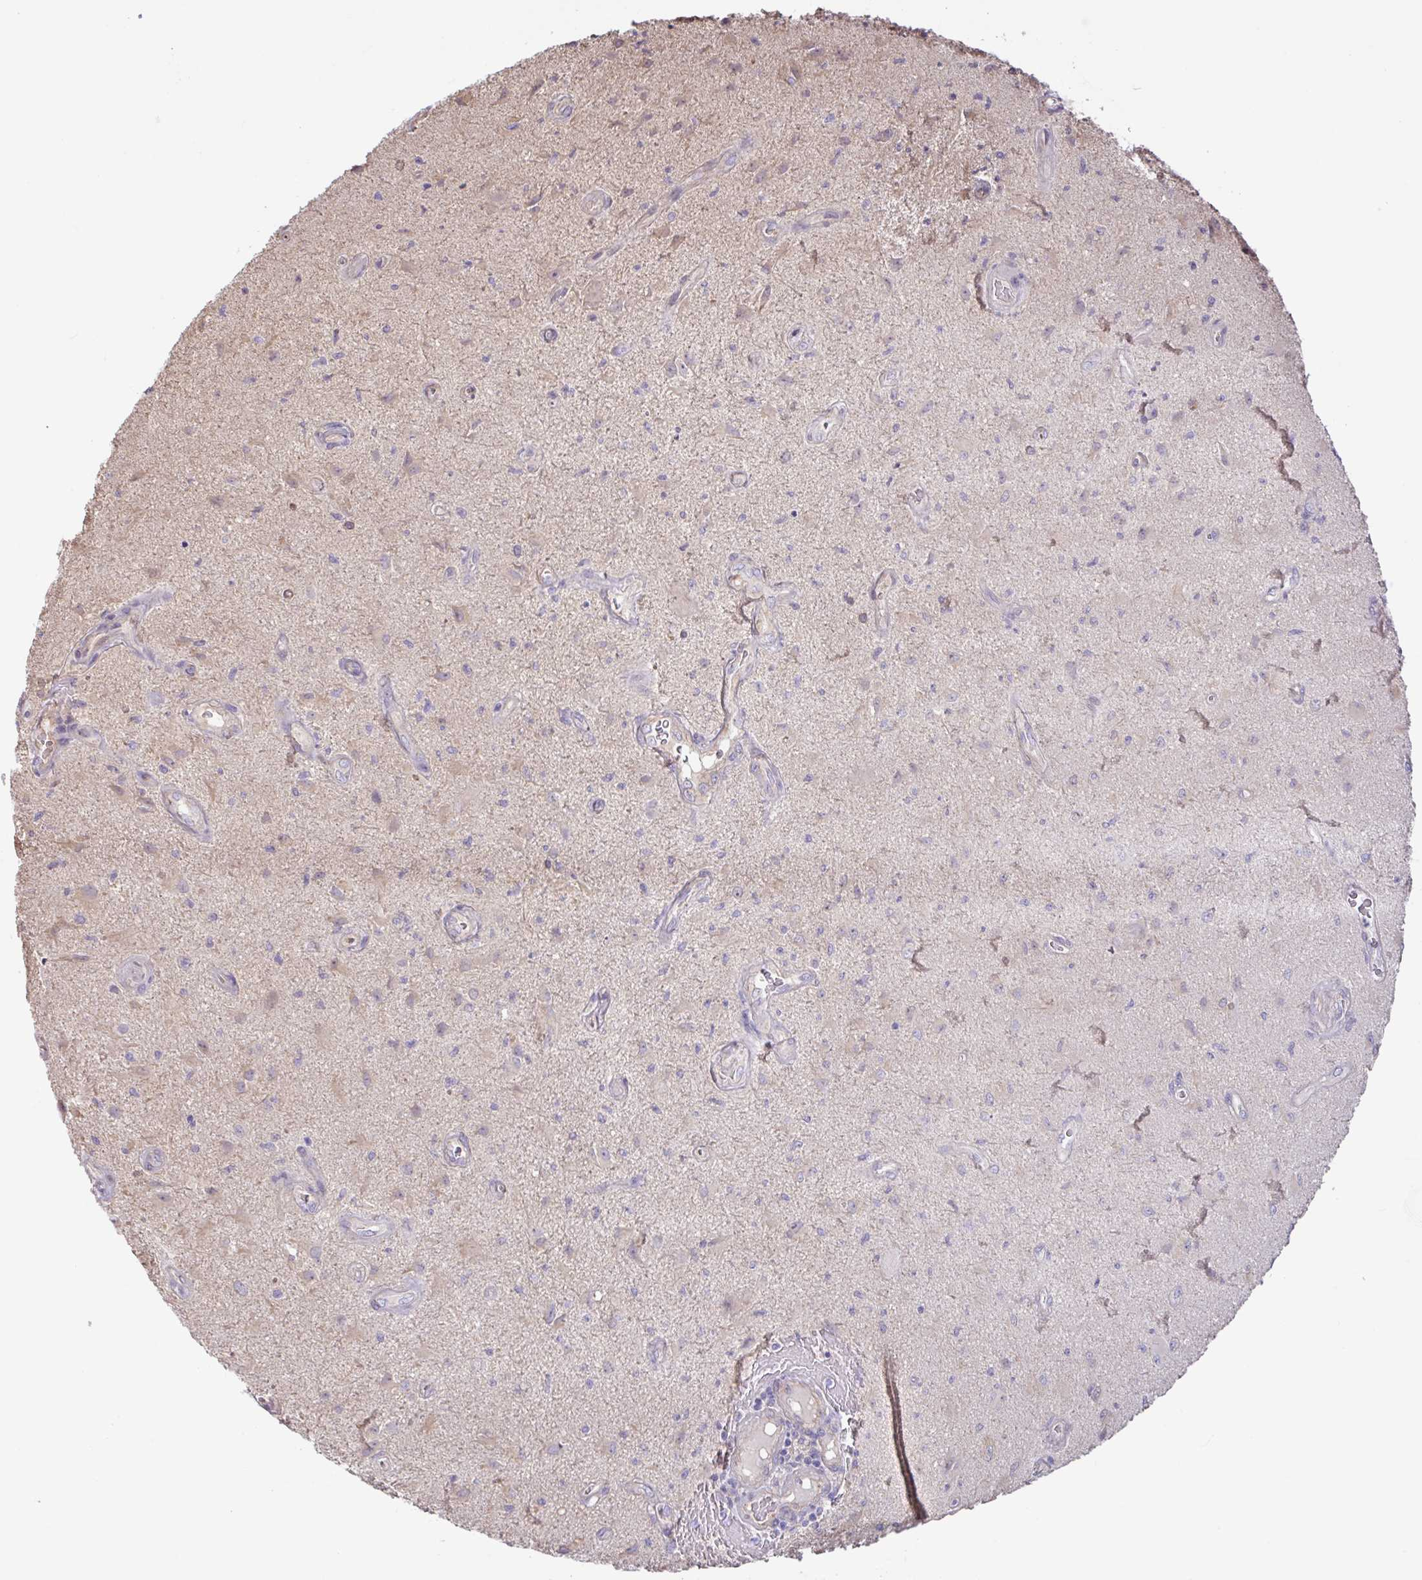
{"staining": {"intensity": "weak", "quantity": "<25%", "location": "cytoplasmic/membranous"}, "tissue": "glioma", "cell_type": "Tumor cells", "image_type": "cancer", "snomed": [{"axis": "morphology", "description": "Glioma, malignant, High grade"}, {"axis": "topography", "description": "Brain"}], "caption": "The photomicrograph shows no staining of tumor cells in malignant glioma (high-grade). (DAB immunohistochemistry (IHC), high magnification).", "gene": "PLCD4", "patient": {"sex": "male", "age": 67}}